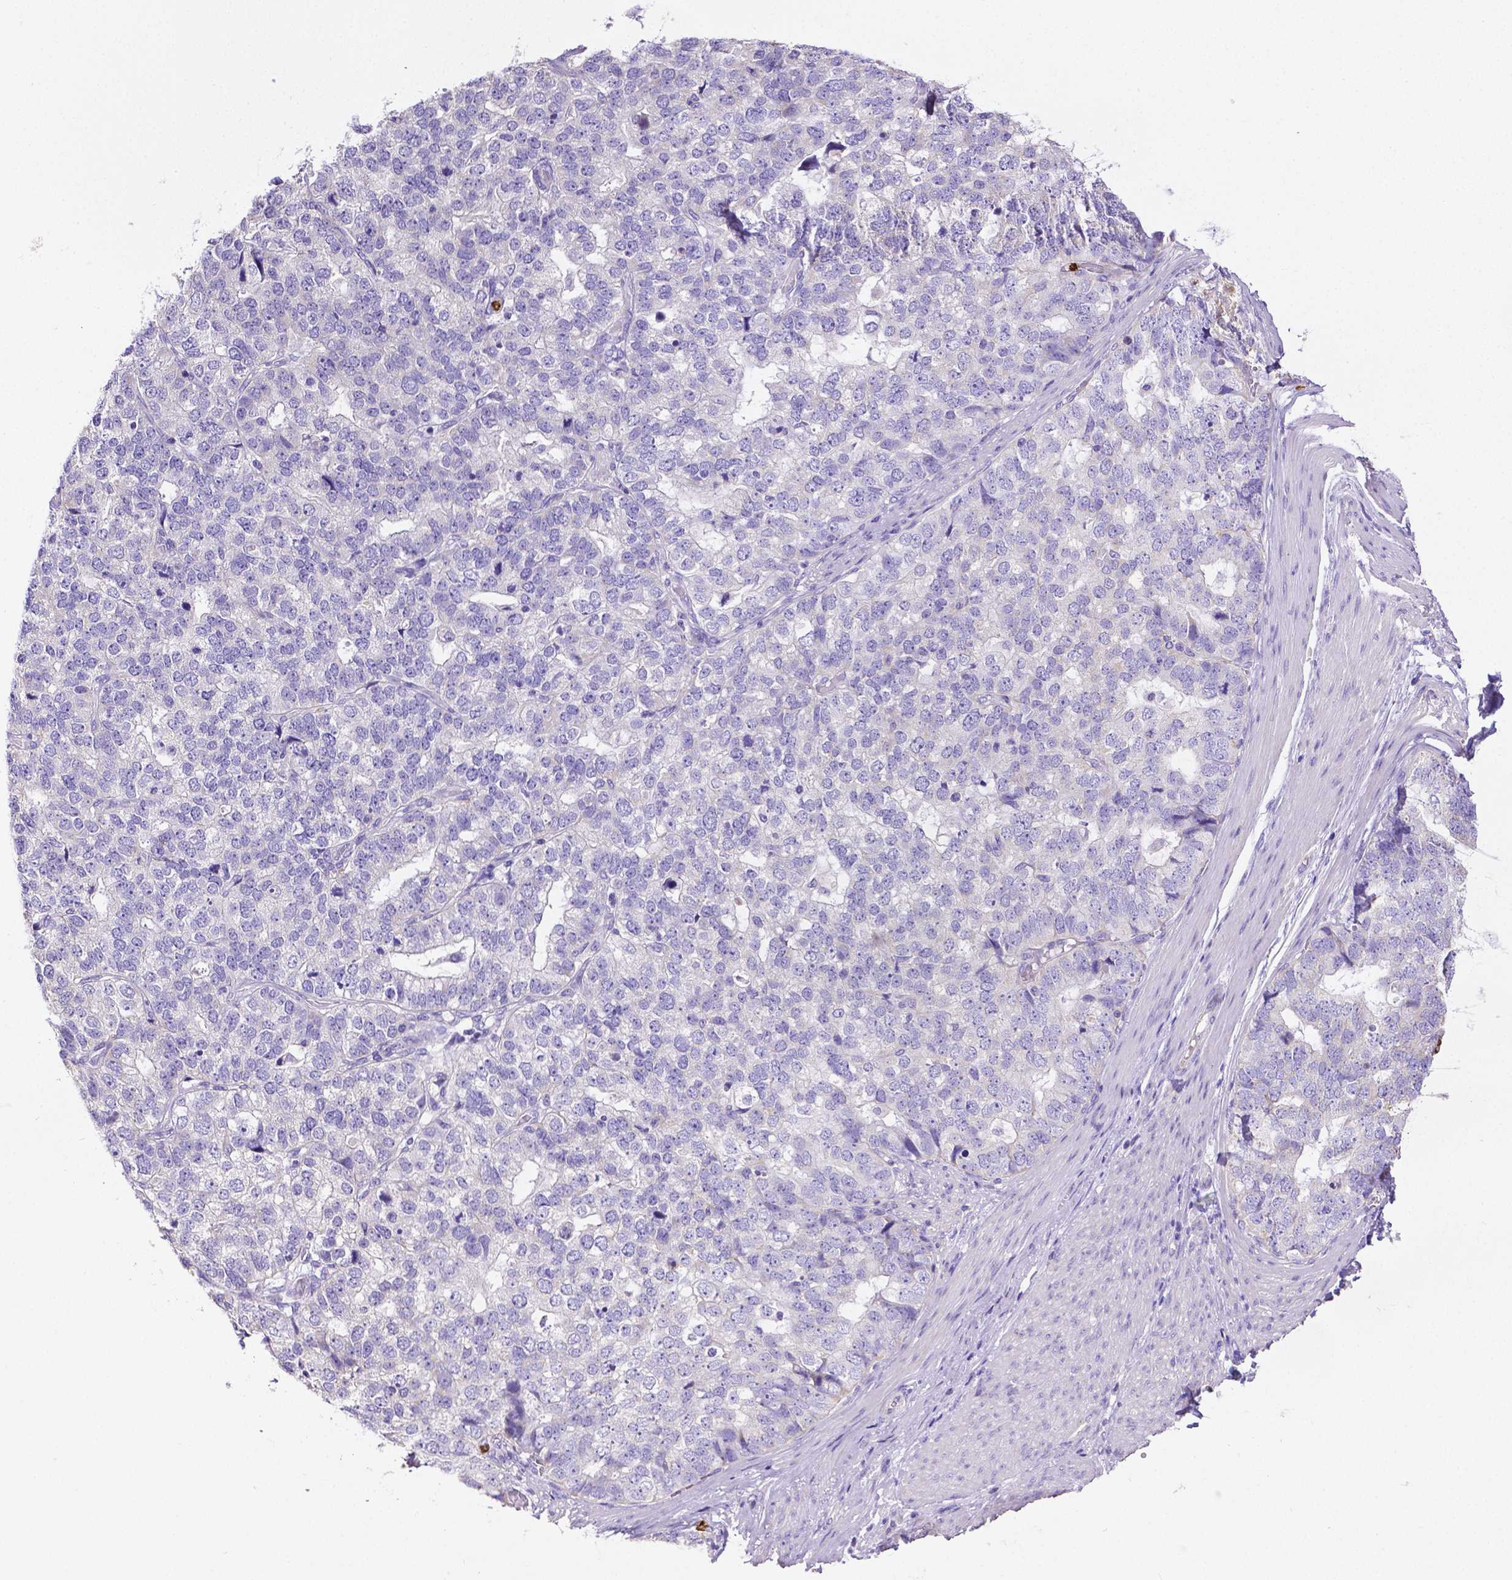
{"staining": {"intensity": "negative", "quantity": "none", "location": "none"}, "tissue": "stomach cancer", "cell_type": "Tumor cells", "image_type": "cancer", "snomed": [{"axis": "morphology", "description": "Adenocarcinoma, NOS"}, {"axis": "topography", "description": "Stomach"}], "caption": "IHC of human stomach cancer (adenocarcinoma) demonstrates no staining in tumor cells.", "gene": "MMP9", "patient": {"sex": "male", "age": 69}}